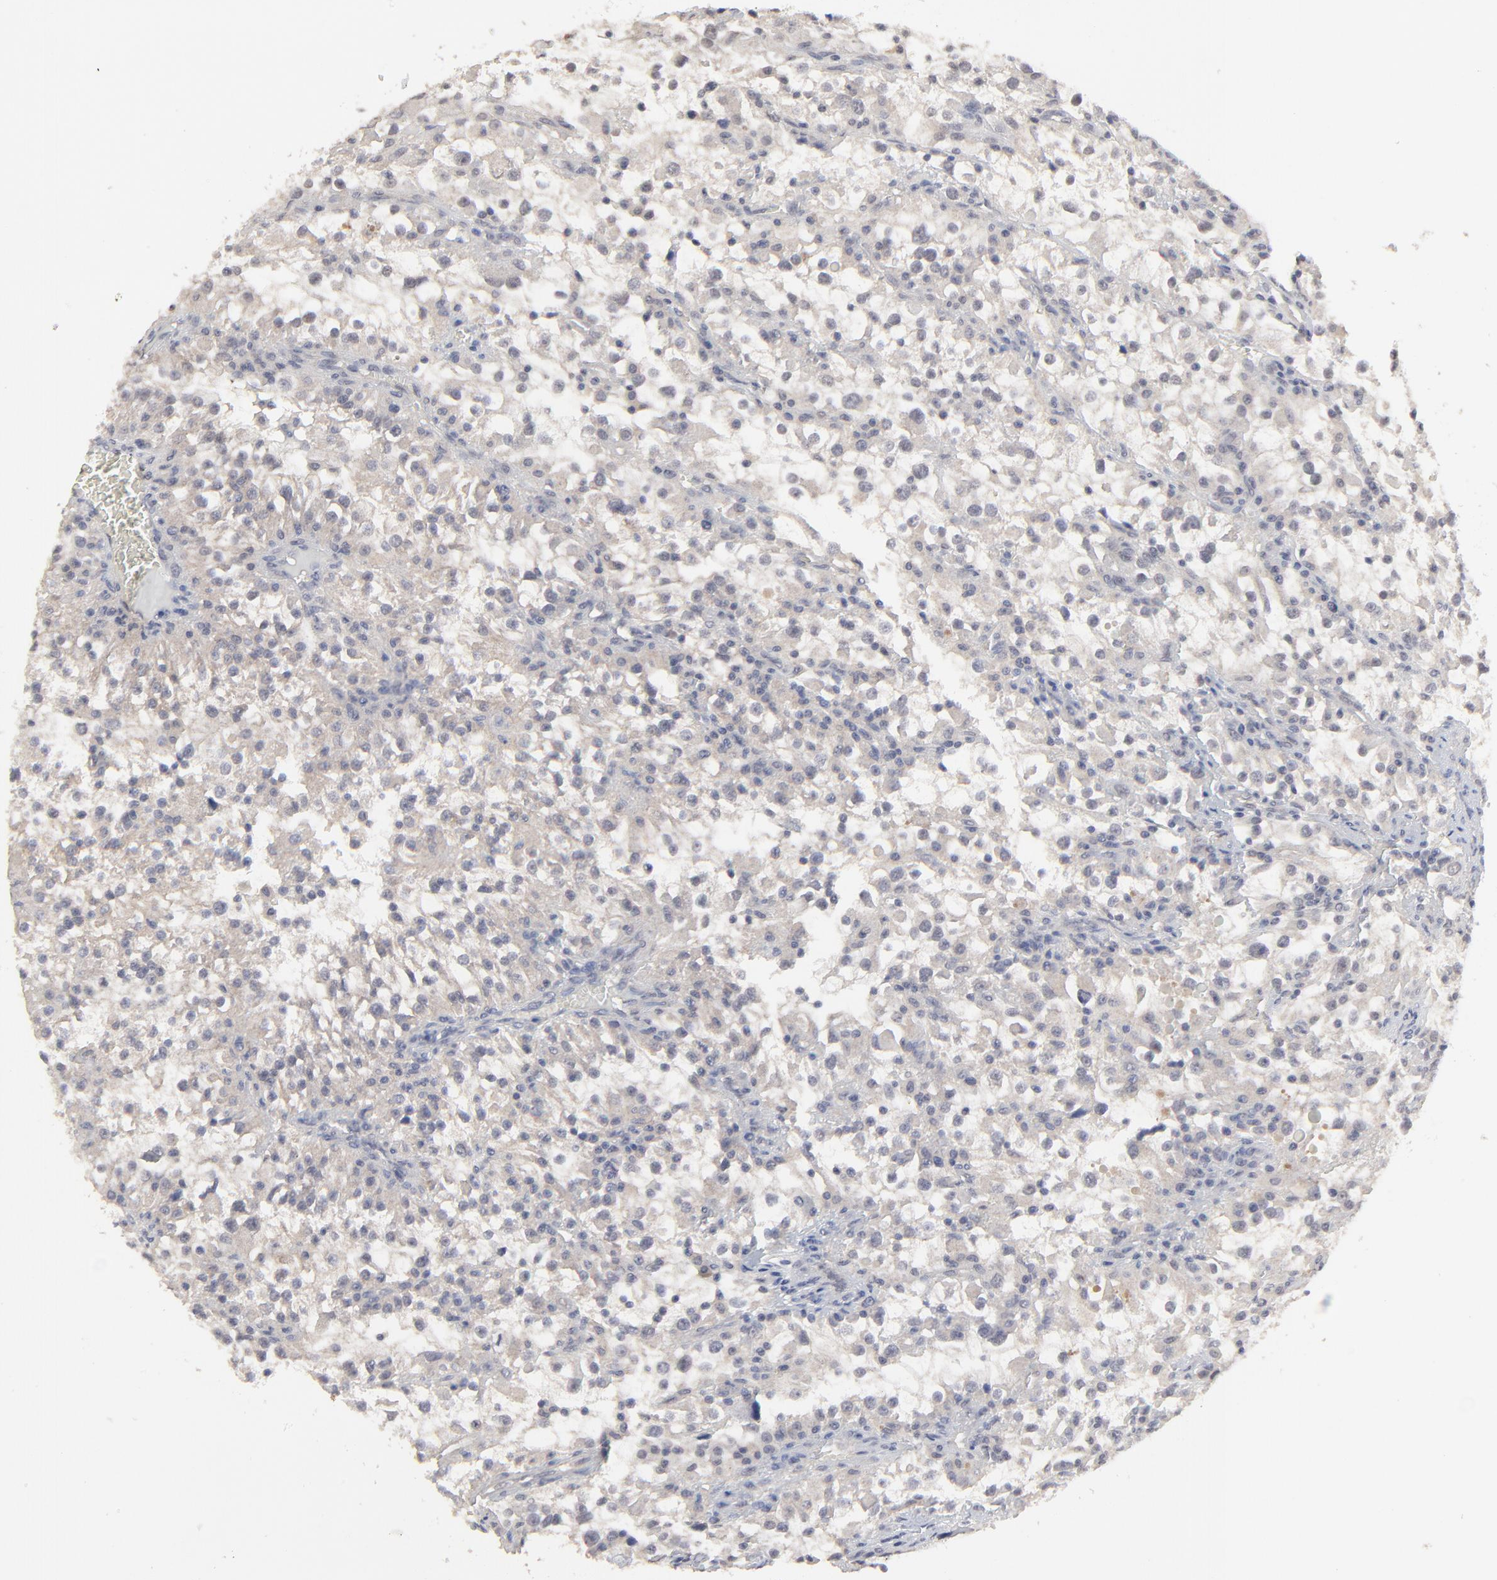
{"staining": {"intensity": "negative", "quantity": "none", "location": "none"}, "tissue": "renal cancer", "cell_type": "Tumor cells", "image_type": "cancer", "snomed": [{"axis": "morphology", "description": "Adenocarcinoma, NOS"}, {"axis": "topography", "description": "Kidney"}], "caption": "The image reveals no significant staining in tumor cells of renal cancer (adenocarcinoma).", "gene": "FAM199X", "patient": {"sex": "female", "age": 52}}